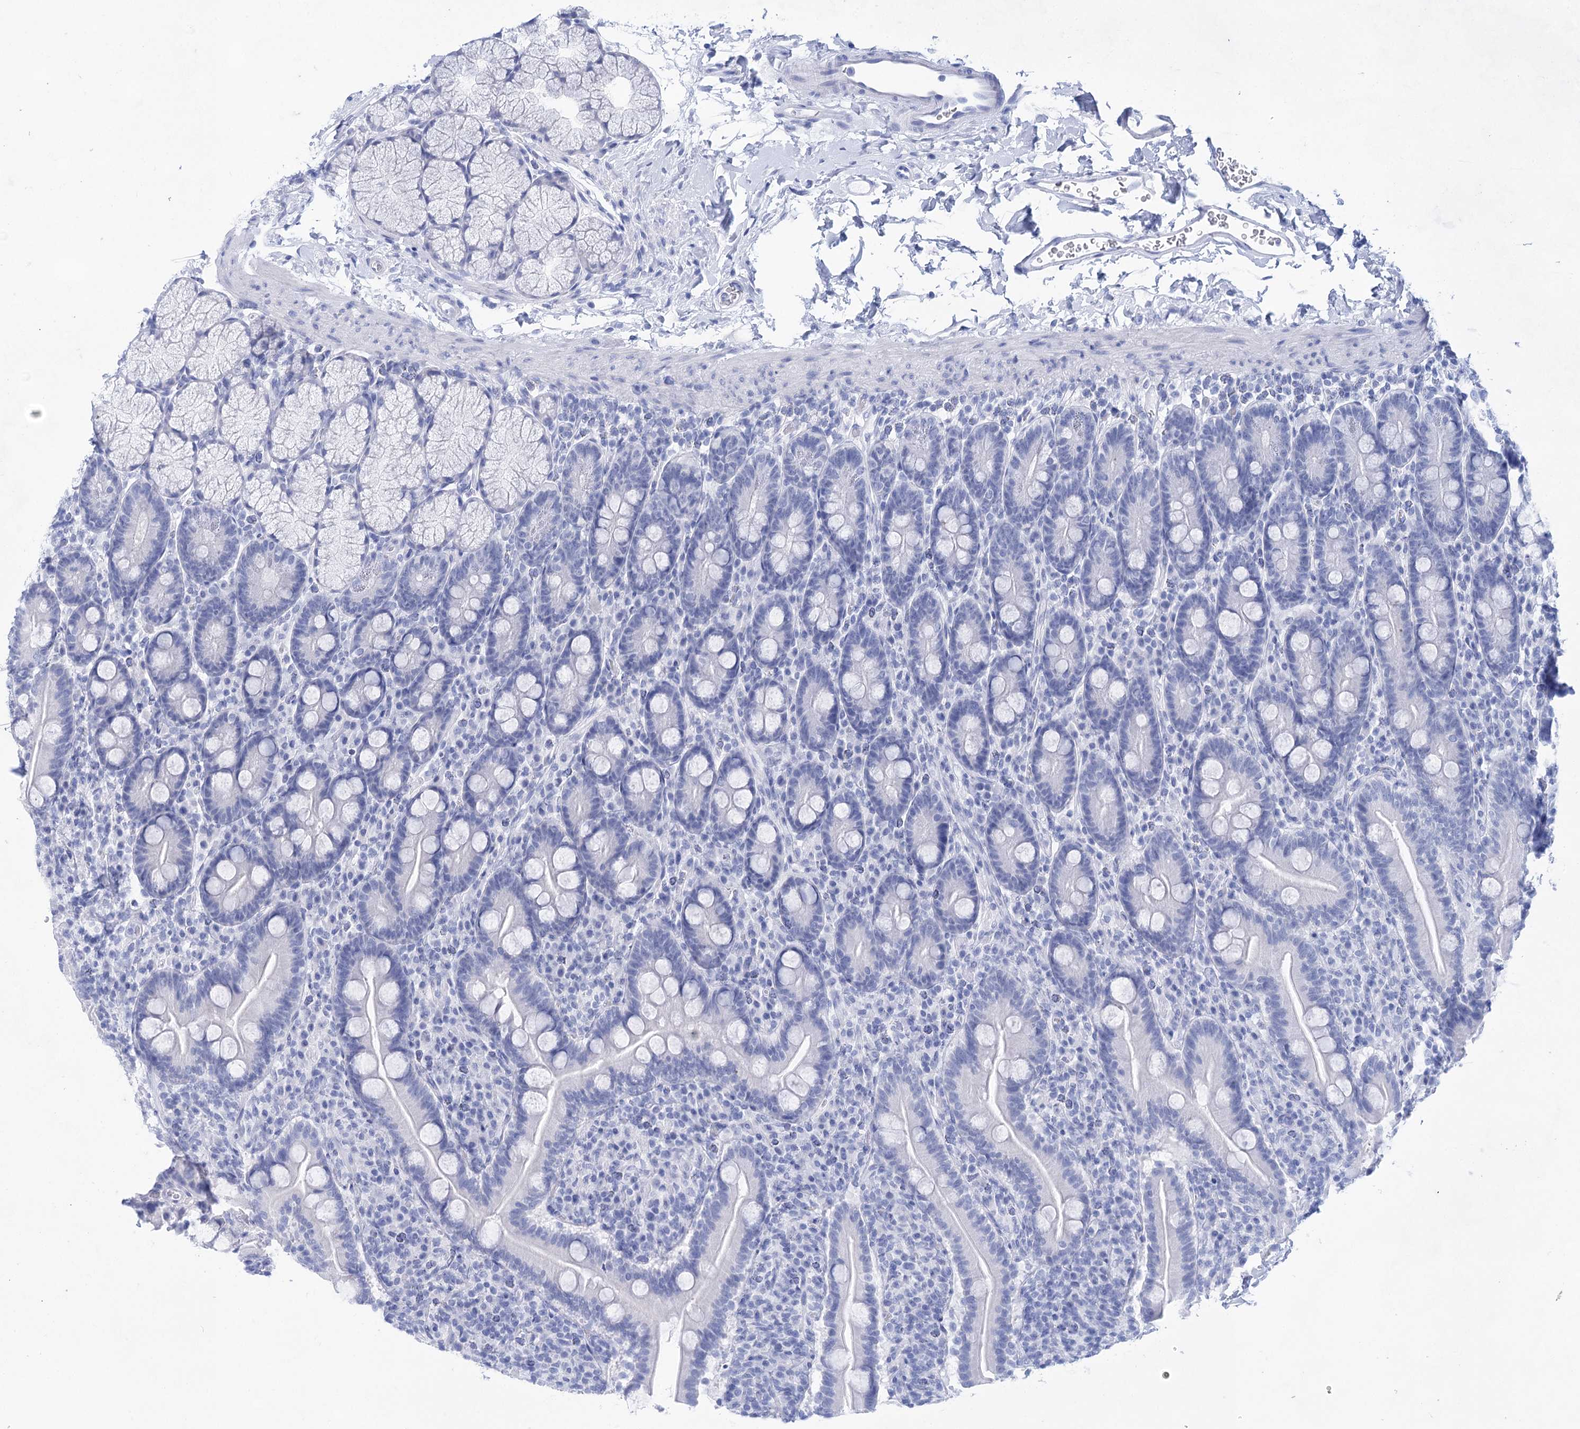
{"staining": {"intensity": "negative", "quantity": "none", "location": "none"}, "tissue": "duodenum", "cell_type": "Glandular cells", "image_type": "normal", "snomed": [{"axis": "morphology", "description": "Normal tissue, NOS"}, {"axis": "topography", "description": "Duodenum"}], "caption": "The photomicrograph exhibits no staining of glandular cells in benign duodenum. (IHC, brightfield microscopy, high magnification).", "gene": "LALBA", "patient": {"sex": "male", "age": 35}}